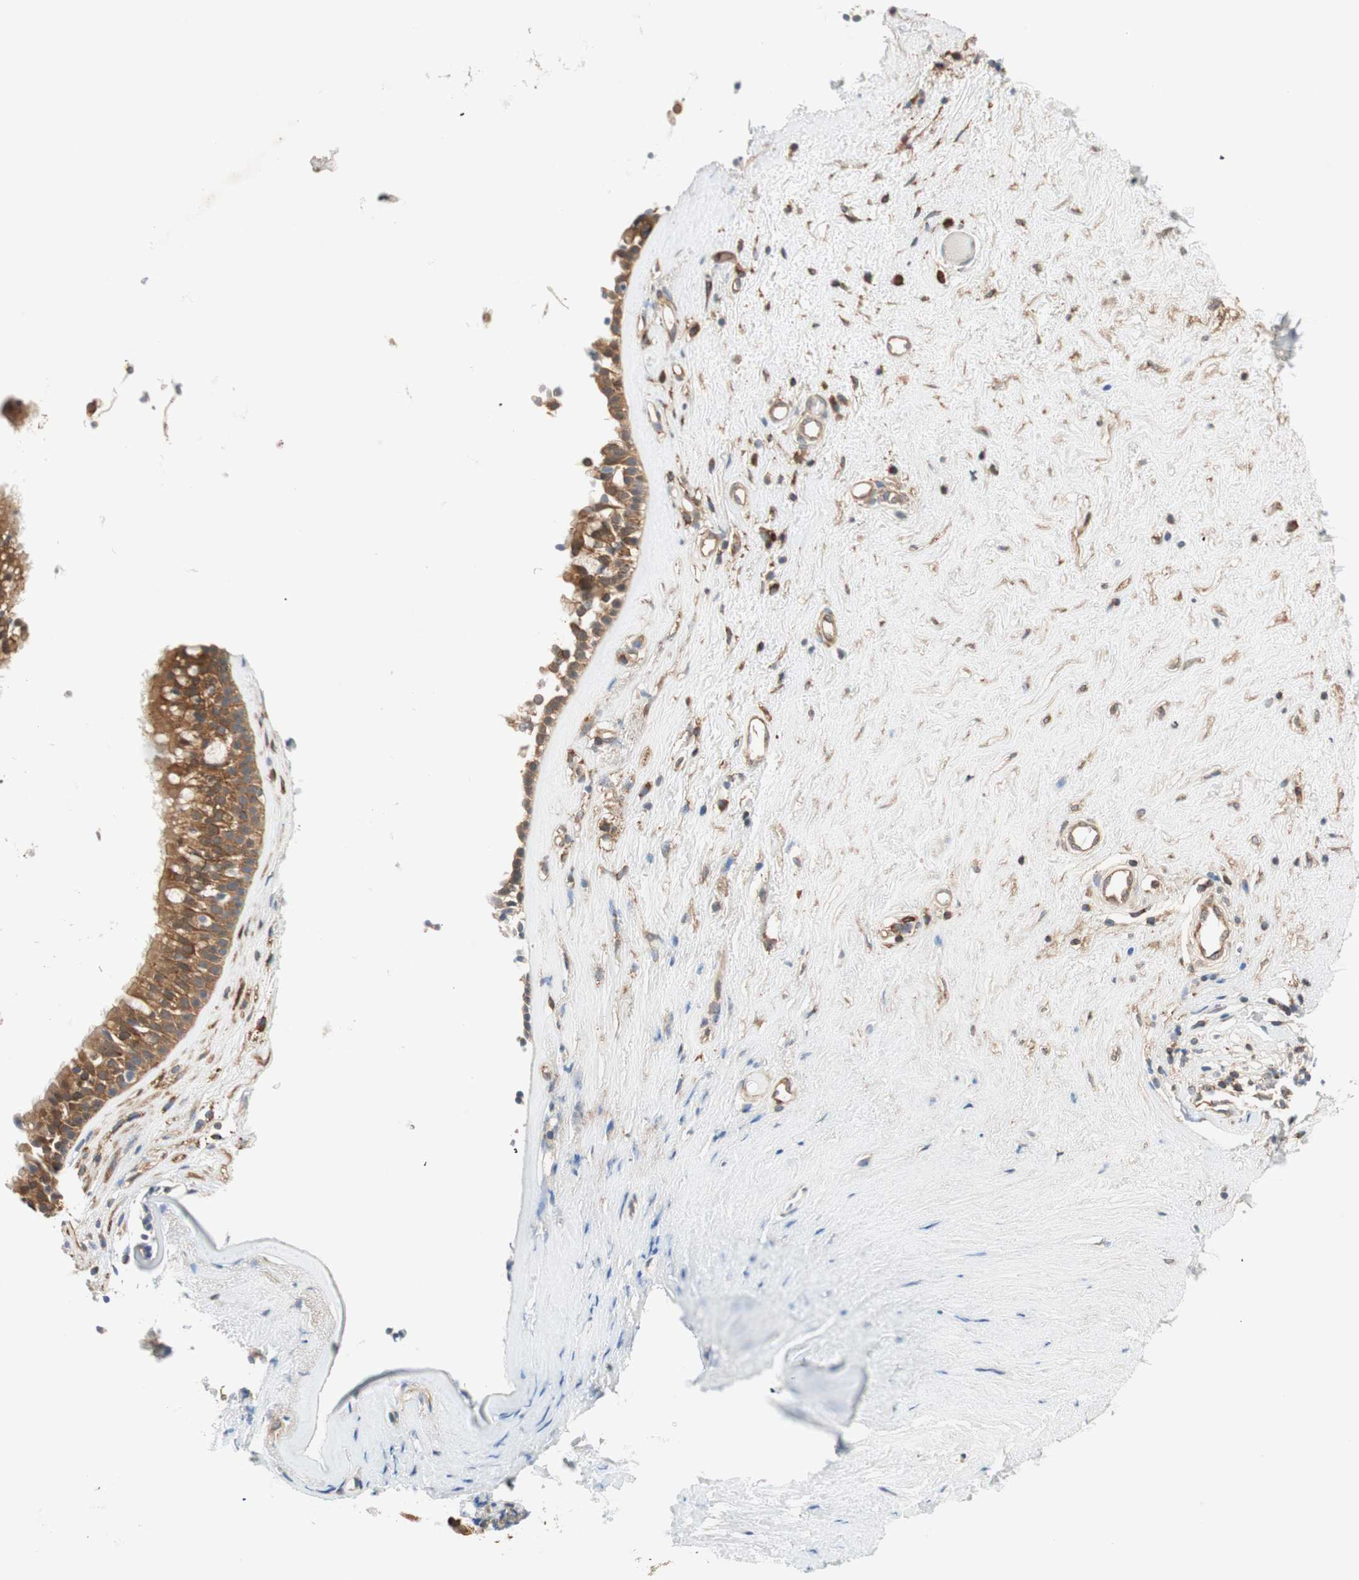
{"staining": {"intensity": "moderate", "quantity": ">75%", "location": "cytoplasmic/membranous,nuclear"}, "tissue": "nasopharynx", "cell_type": "Respiratory epithelial cells", "image_type": "normal", "snomed": [{"axis": "morphology", "description": "Normal tissue, NOS"}, {"axis": "morphology", "description": "Inflammation, NOS"}, {"axis": "topography", "description": "Nasopharynx"}], "caption": "About >75% of respiratory epithelial cells in unremarkable human nasopharynx show moderate cytoplasmic/membranous,nuclear protein positivity as visualized by brown immunohistochemical staining.", "gene": "WASL", "patient": {"sex": "male", "age": 48}}